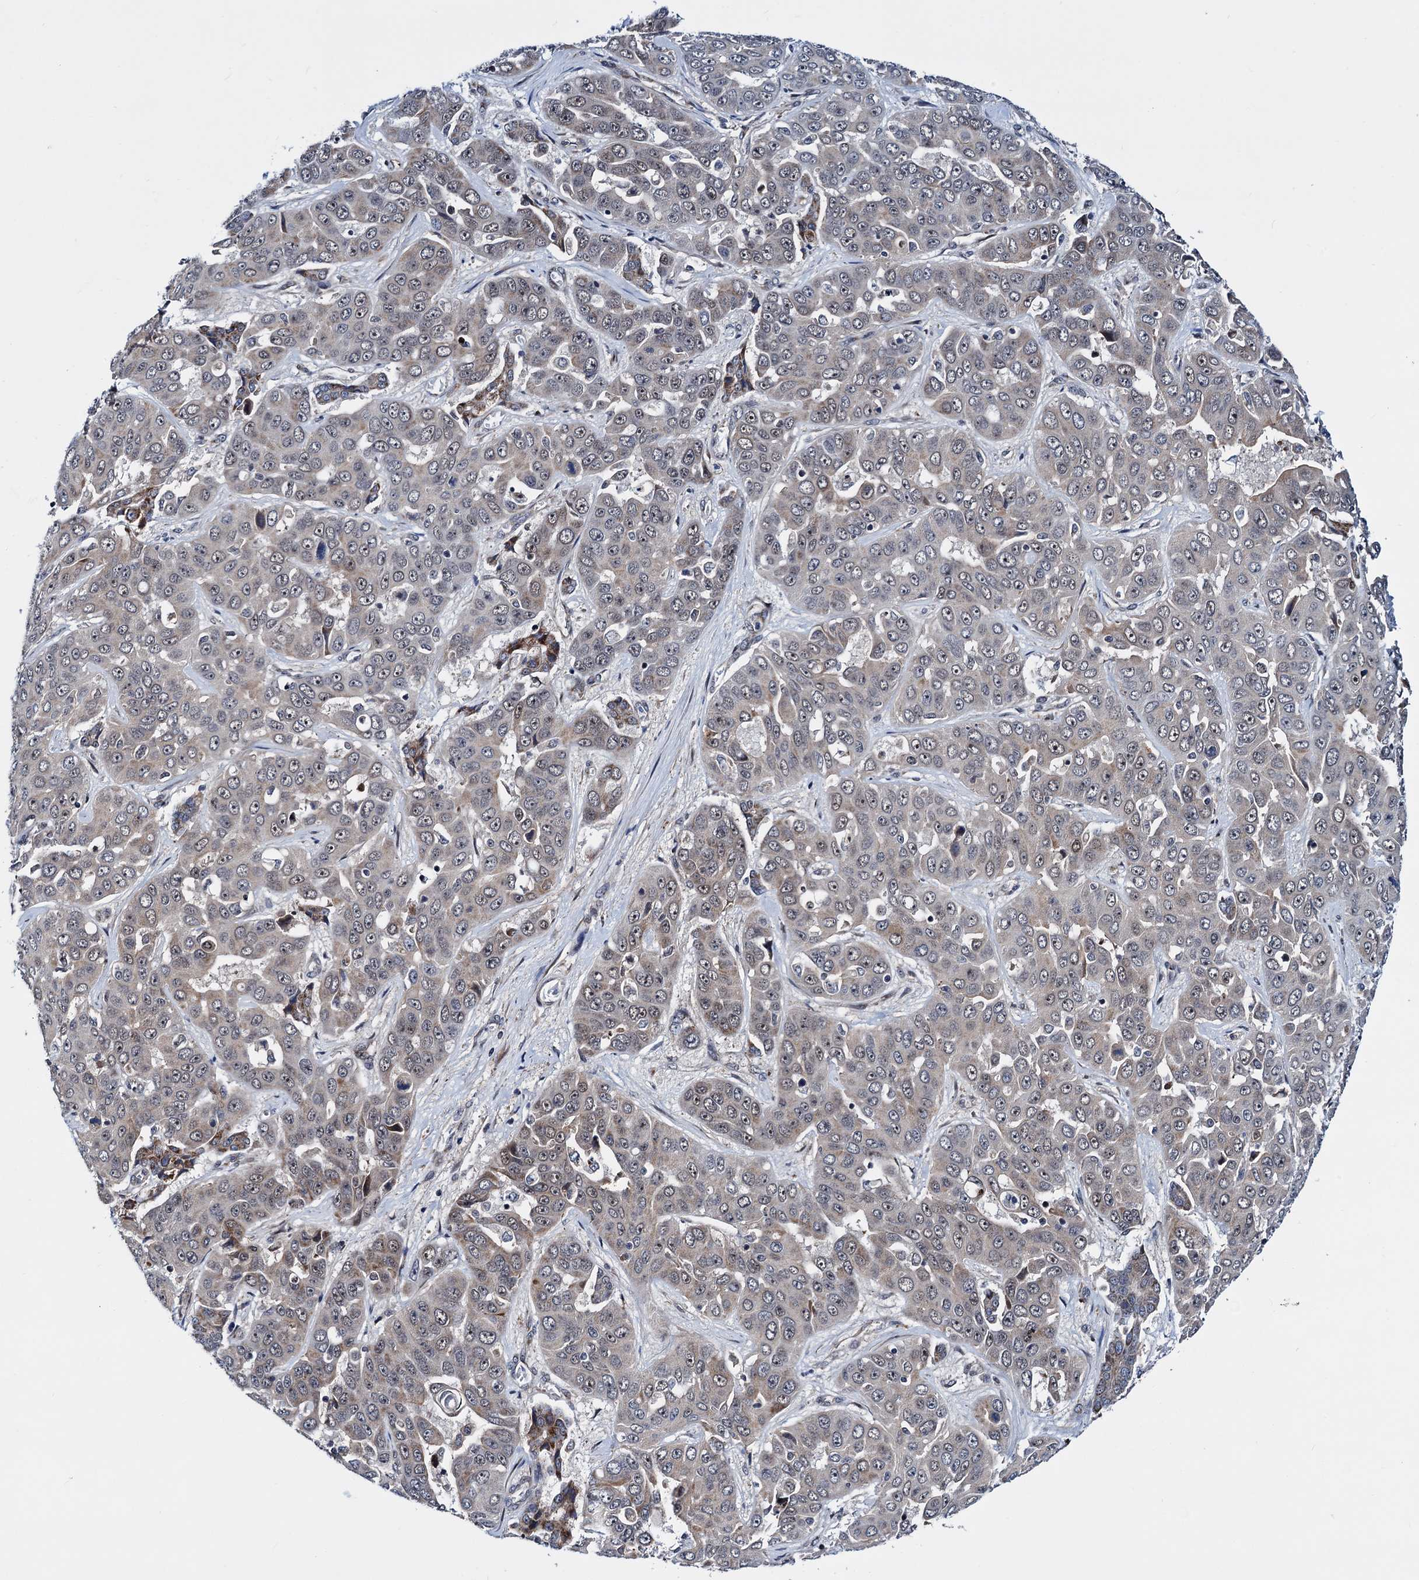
{"staining": {"intensity": "weak", "quantity": "25%-75%", "location": "cytoplasmic/membranous,nuclear"}, "tissue": "liver cancer", "cell_type": "Tumor cells", "image_type": "cancer", "snomed": [{"axis": "morphology", "description": "Cholangiocarcinoma"}, {"axis": "topography", "description": "Liver"}], "caption": "Approximately 25%-75% of tumor cells in human liver cholangiocarcinoma exhibit weak cytoplasmic/membranous and nuclear protein positivity as visualized by brown immunohistochemical staining.", "gene": "COA4", "patient": {"sex": "female", "age": 52}}